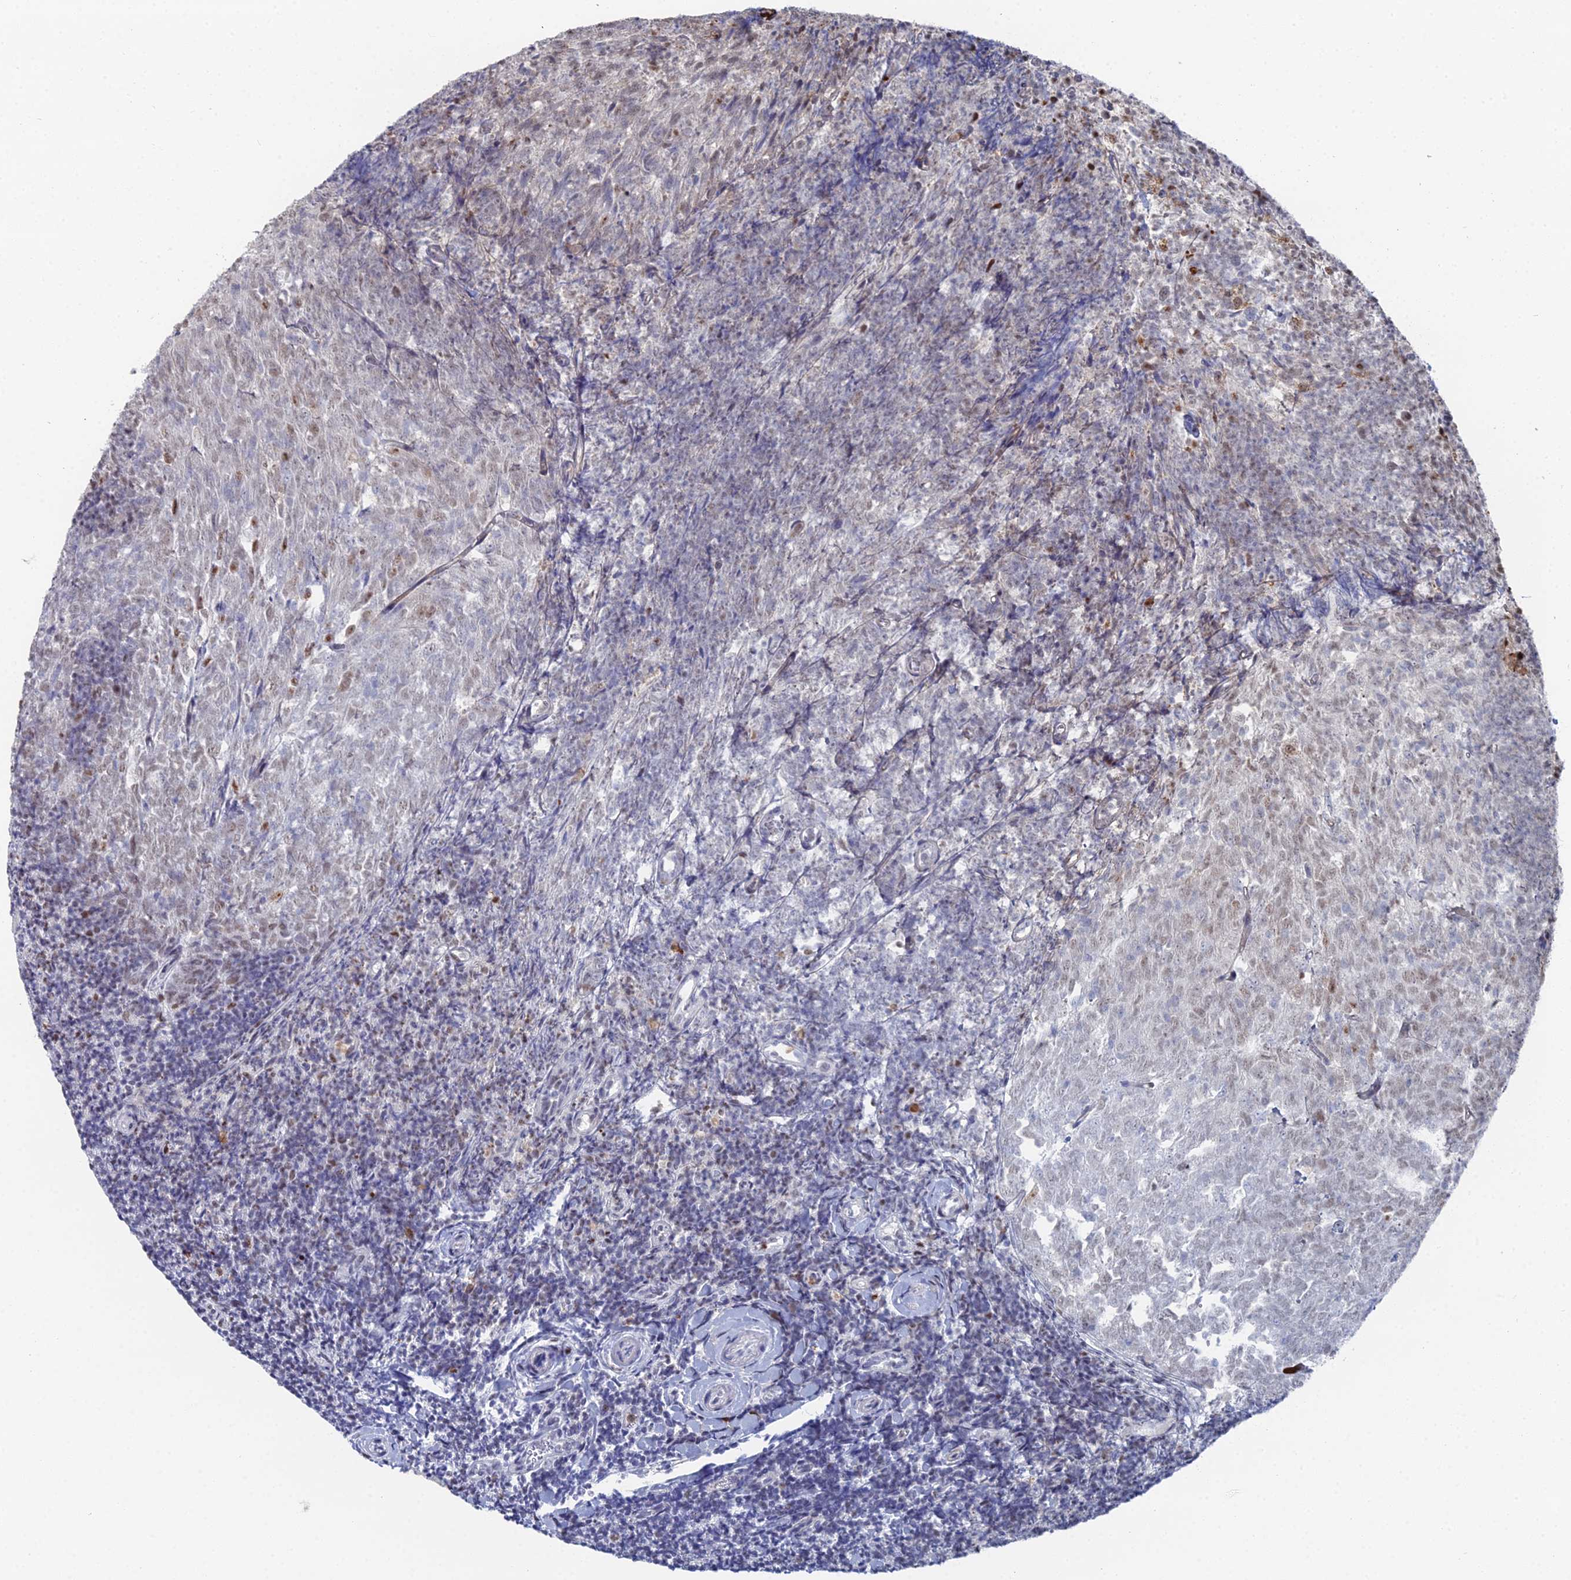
{"staining": {"intensity": "moderate", "quantity": "25%-75%", "location": "nuclear"}, "tissue": "tonsil", "cell_type": "Germinal center cells", "image_type": "normal", "snomed": [{"axis": "morphology", "description": "Normal tissue, NOS"}, {"axis": "topography", "description": "Tonsil"}], "caption": "Germinal center cells display medium levels of moderate nuclear positivity in about 25%-75% of cells in normal tonsil.", "gene": "GSC2", "patient": {"sex": "female", "age": 10}}